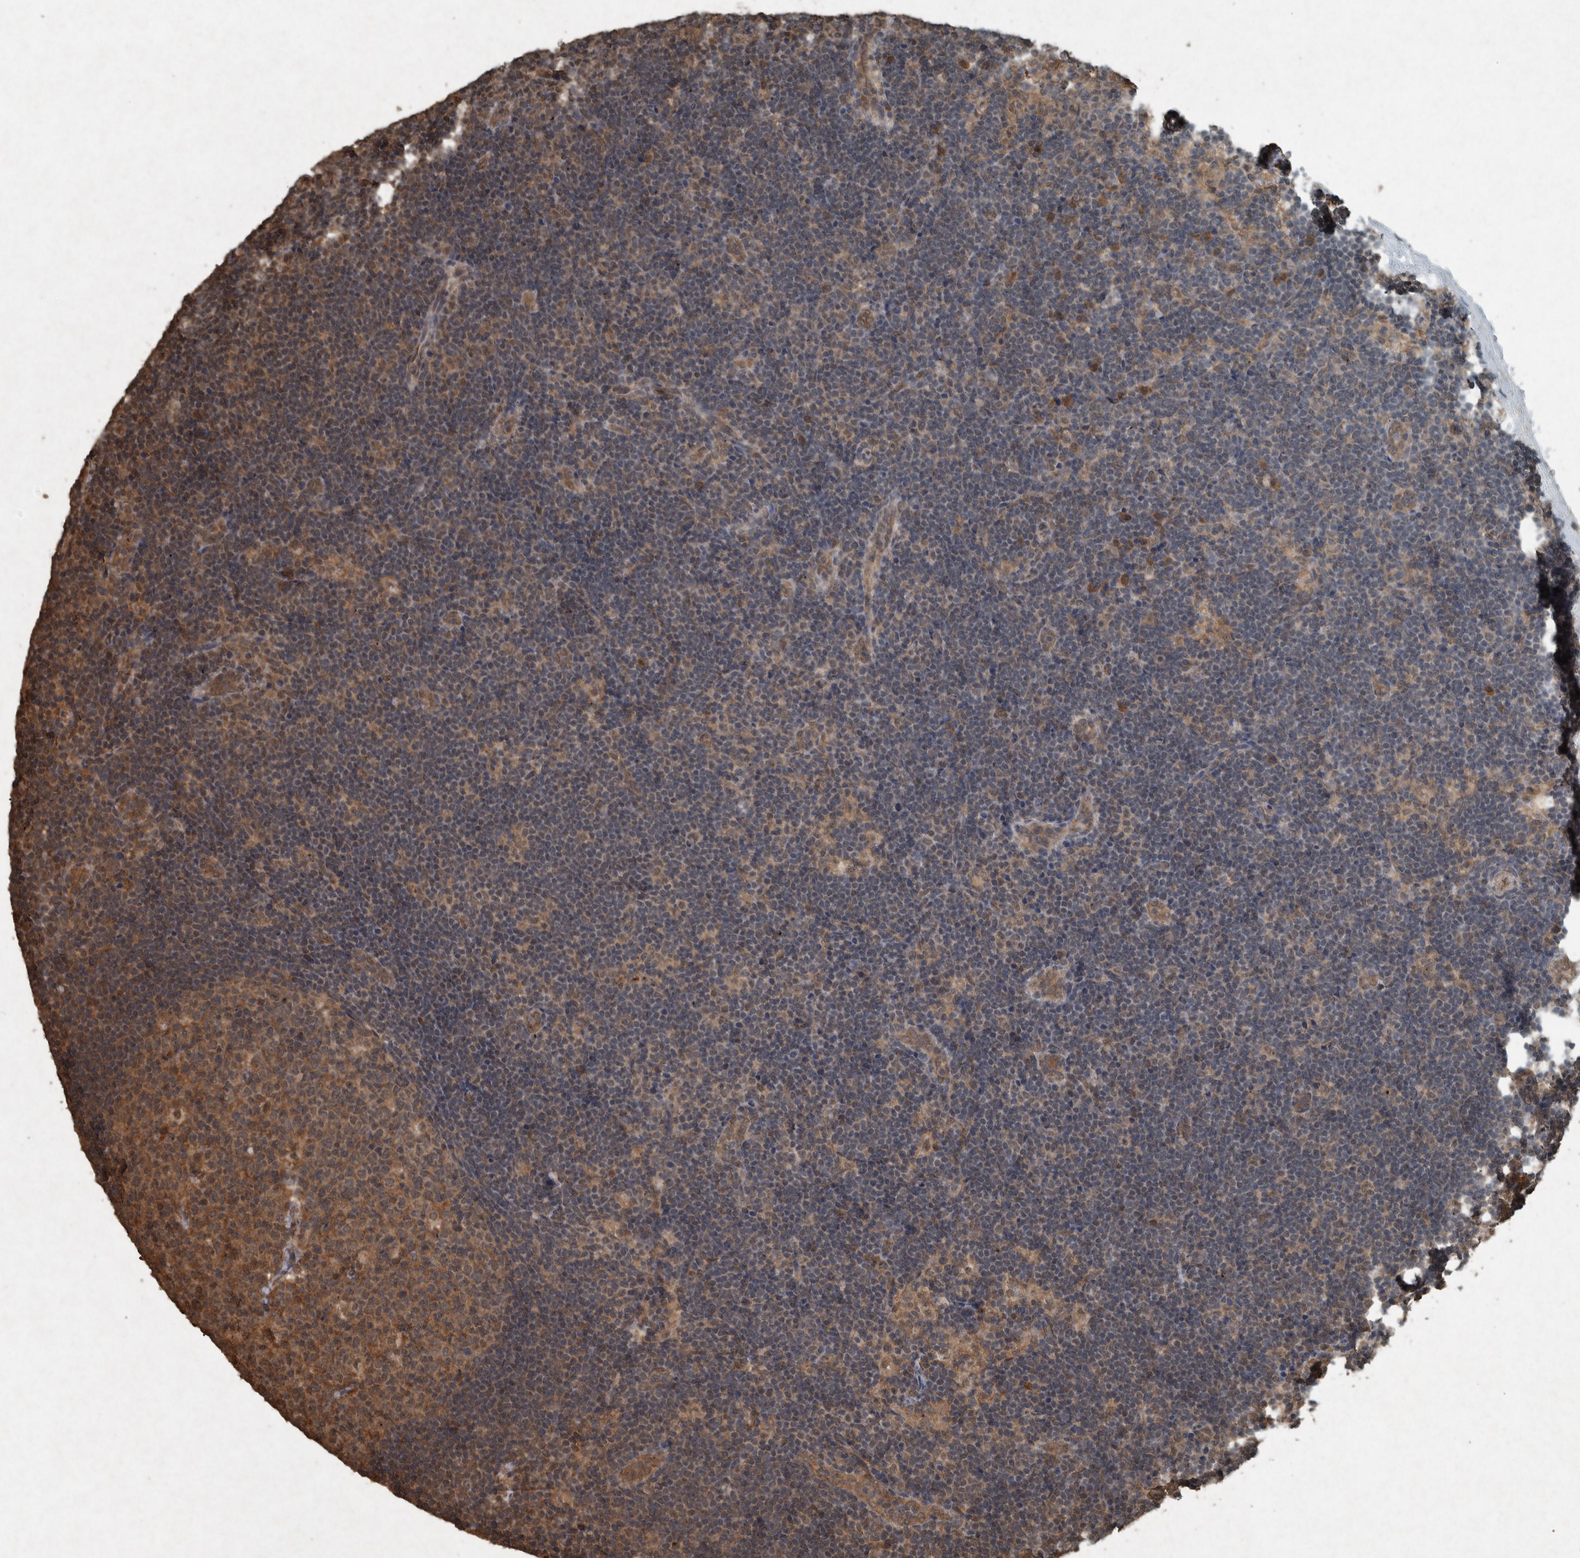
{"staining": {"intensity": "moderate", "quantity": ">75%", "location": "cytoplasmic/membranous,nuclear"}, "tissue": "lymph node", "cell_type": "Germinal center cells", "image_type": "normal", "snomed": [{"axis": "morphology", "description": "Normal tissue, NOS"}, {"axis": "topography", "description": "Lymph node"}], "caption": "Lymph node was stained to show a protein in brown. There is medium levels of moderate cytoplasmic/membranous,nuclear positivity in about >75% of germinal center cells. (DAB IHC with brightfield microscopy, high magnification).", "gene": "ARHGEF12", "patient": {"sex": "female", "age": 22}}